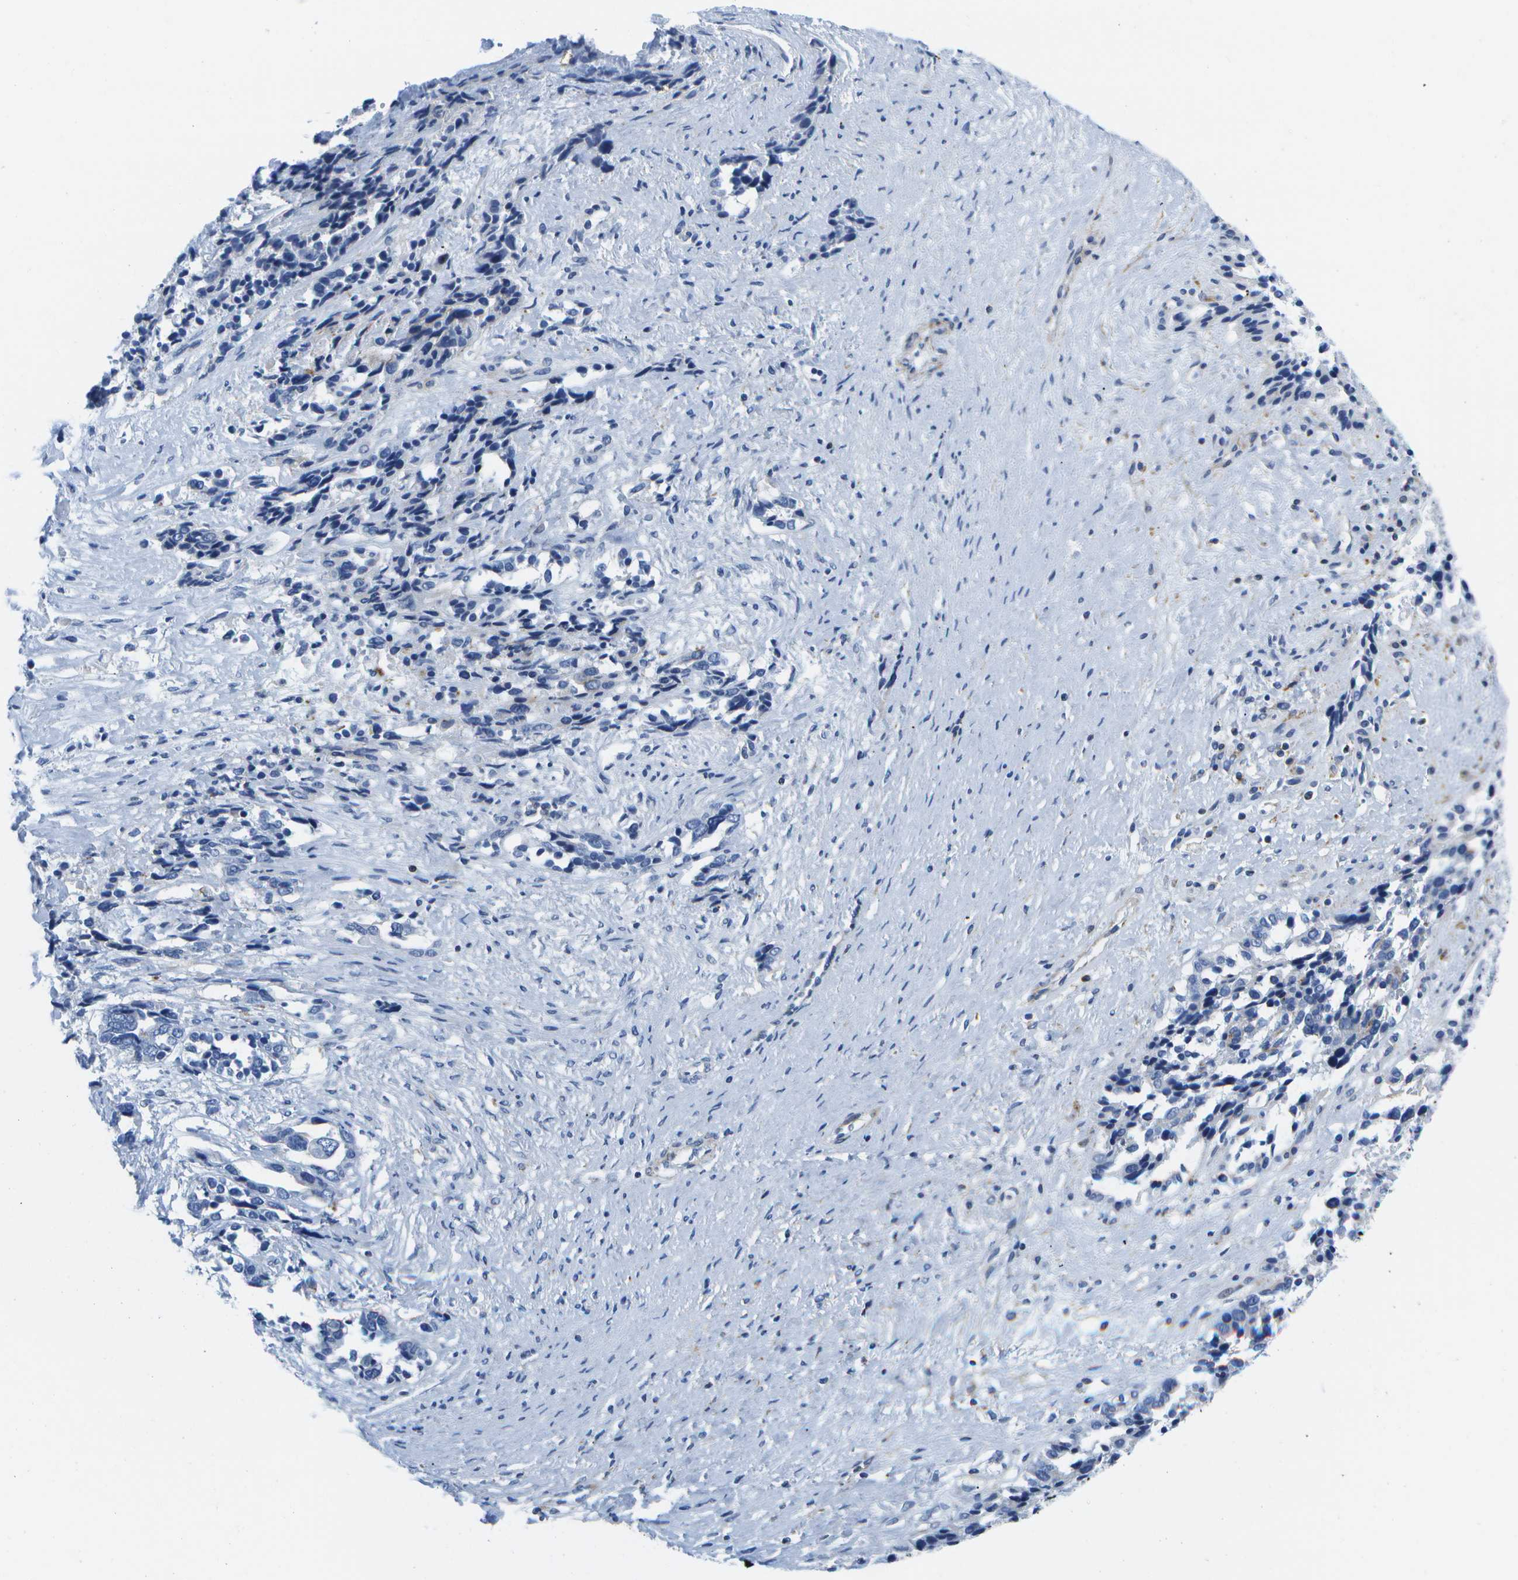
{"staining": {"intensity": "negative", "quantity": "none", "location": "none"}, "tissue": "ovarian cancer", "cell_type": "Tumor cells", "image_type": "cancer", "snomed": [{"axis": "morphology", "description": "Cystadenocarcinoma, serous, NOS"}, {"axis": "topography", "description": "Ovary"}], "caption": "Tumor cells show no significant protein positivity in ovarian serous cystadenocarcinoma.", "gene": "ADGRG6", "patient": {"sex": "female", "age": 44}}